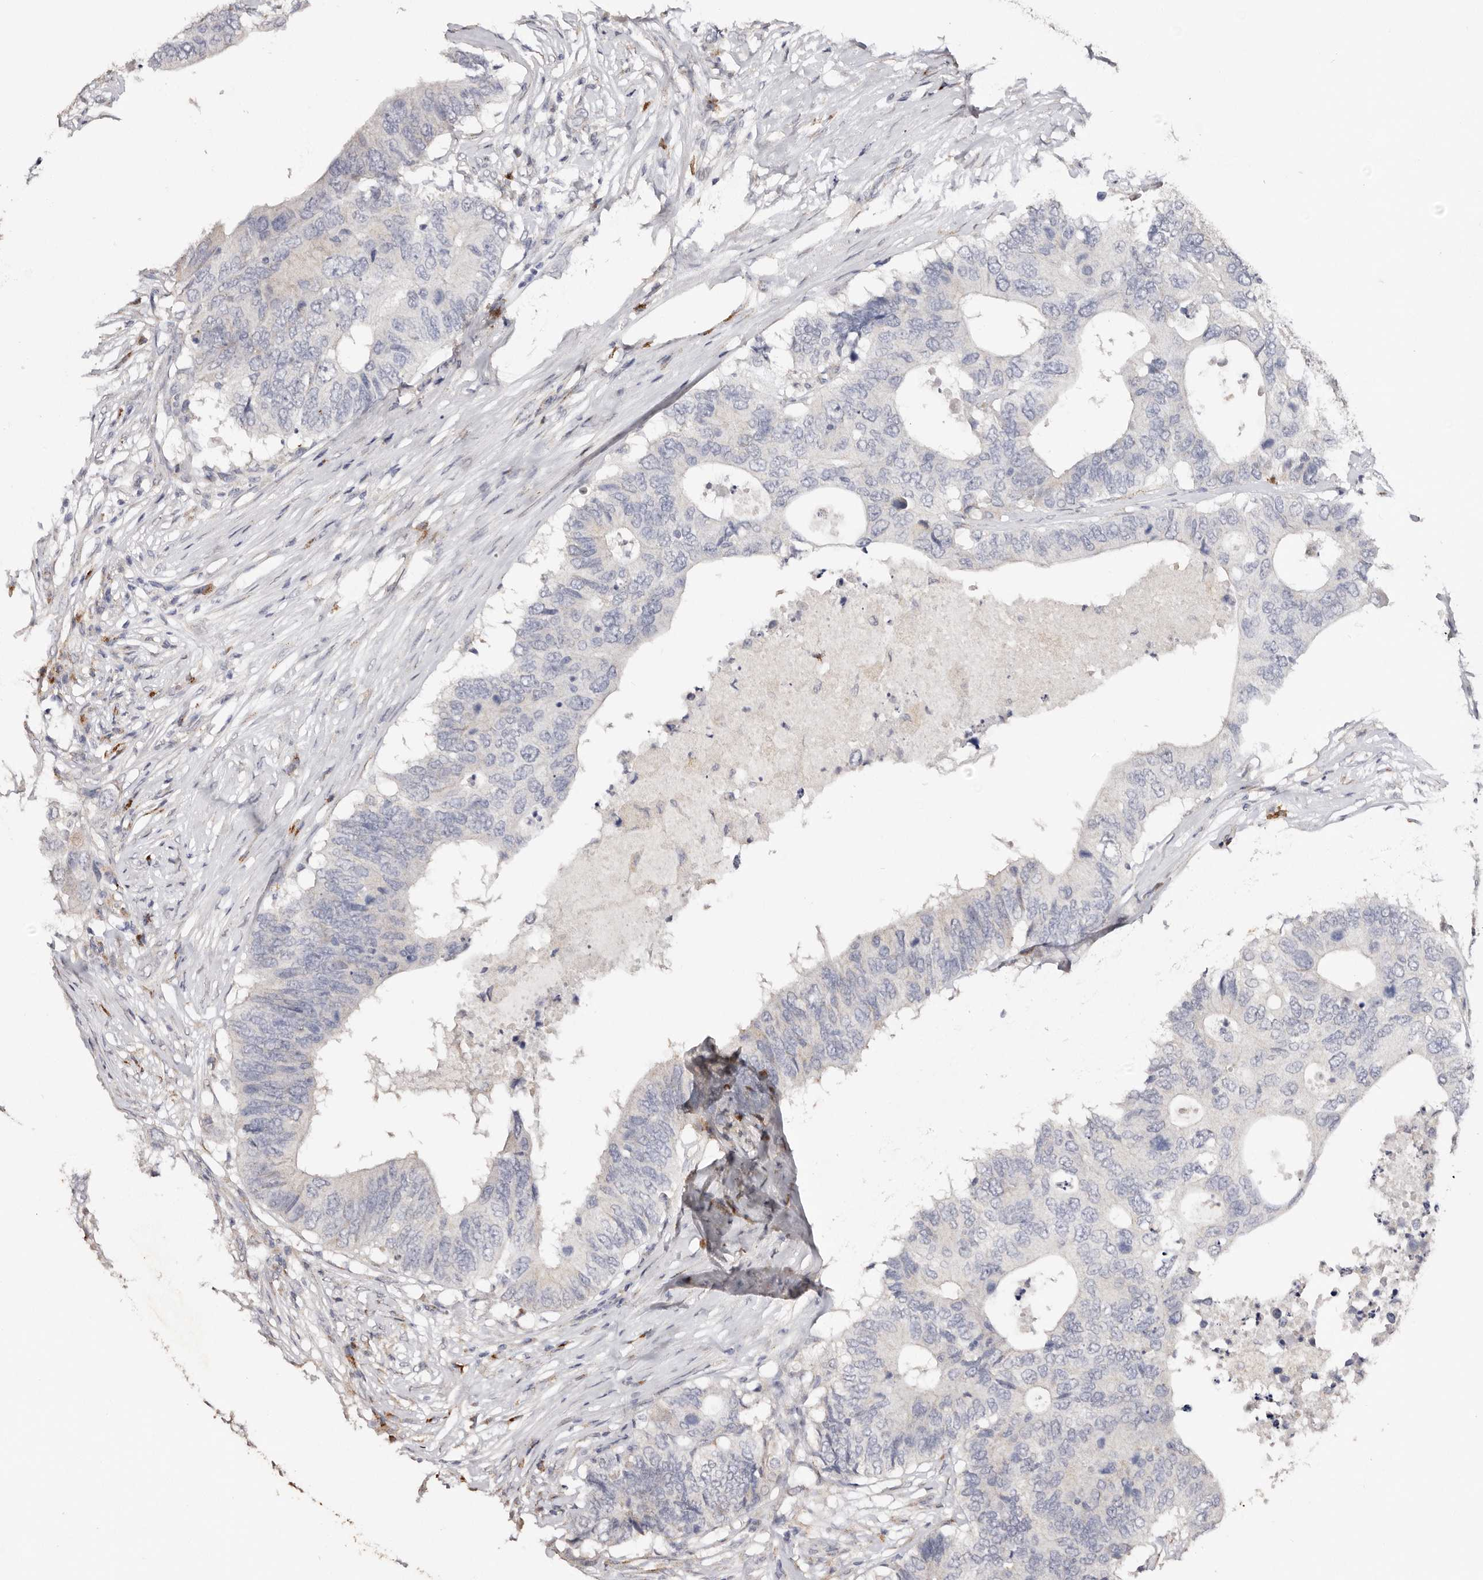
{"staining": {"intensity": "negative", "quantity": "none", "location": "none"}, "tissue": "colorectal cancer", "cell_type": "Tumor cells", "image_type": "cancer", "snomed": [{"axis": "morphology", "description": "Adenocarcinoma, NOS"}, {"axis": "topography", "description": "Colon"}], "caption": "Immunohistochemistry (IHC) photomicrograph of neoplastic tissue: human adenocarcinoma (colorectal) stained with DAB (3,3'-diaminobenzidine) shows no significant protein positivity in tumor cells. Nuclei are stained in blue.", "gene": "LGALS7B", "patient": {"sex": "male", "age": 71}}